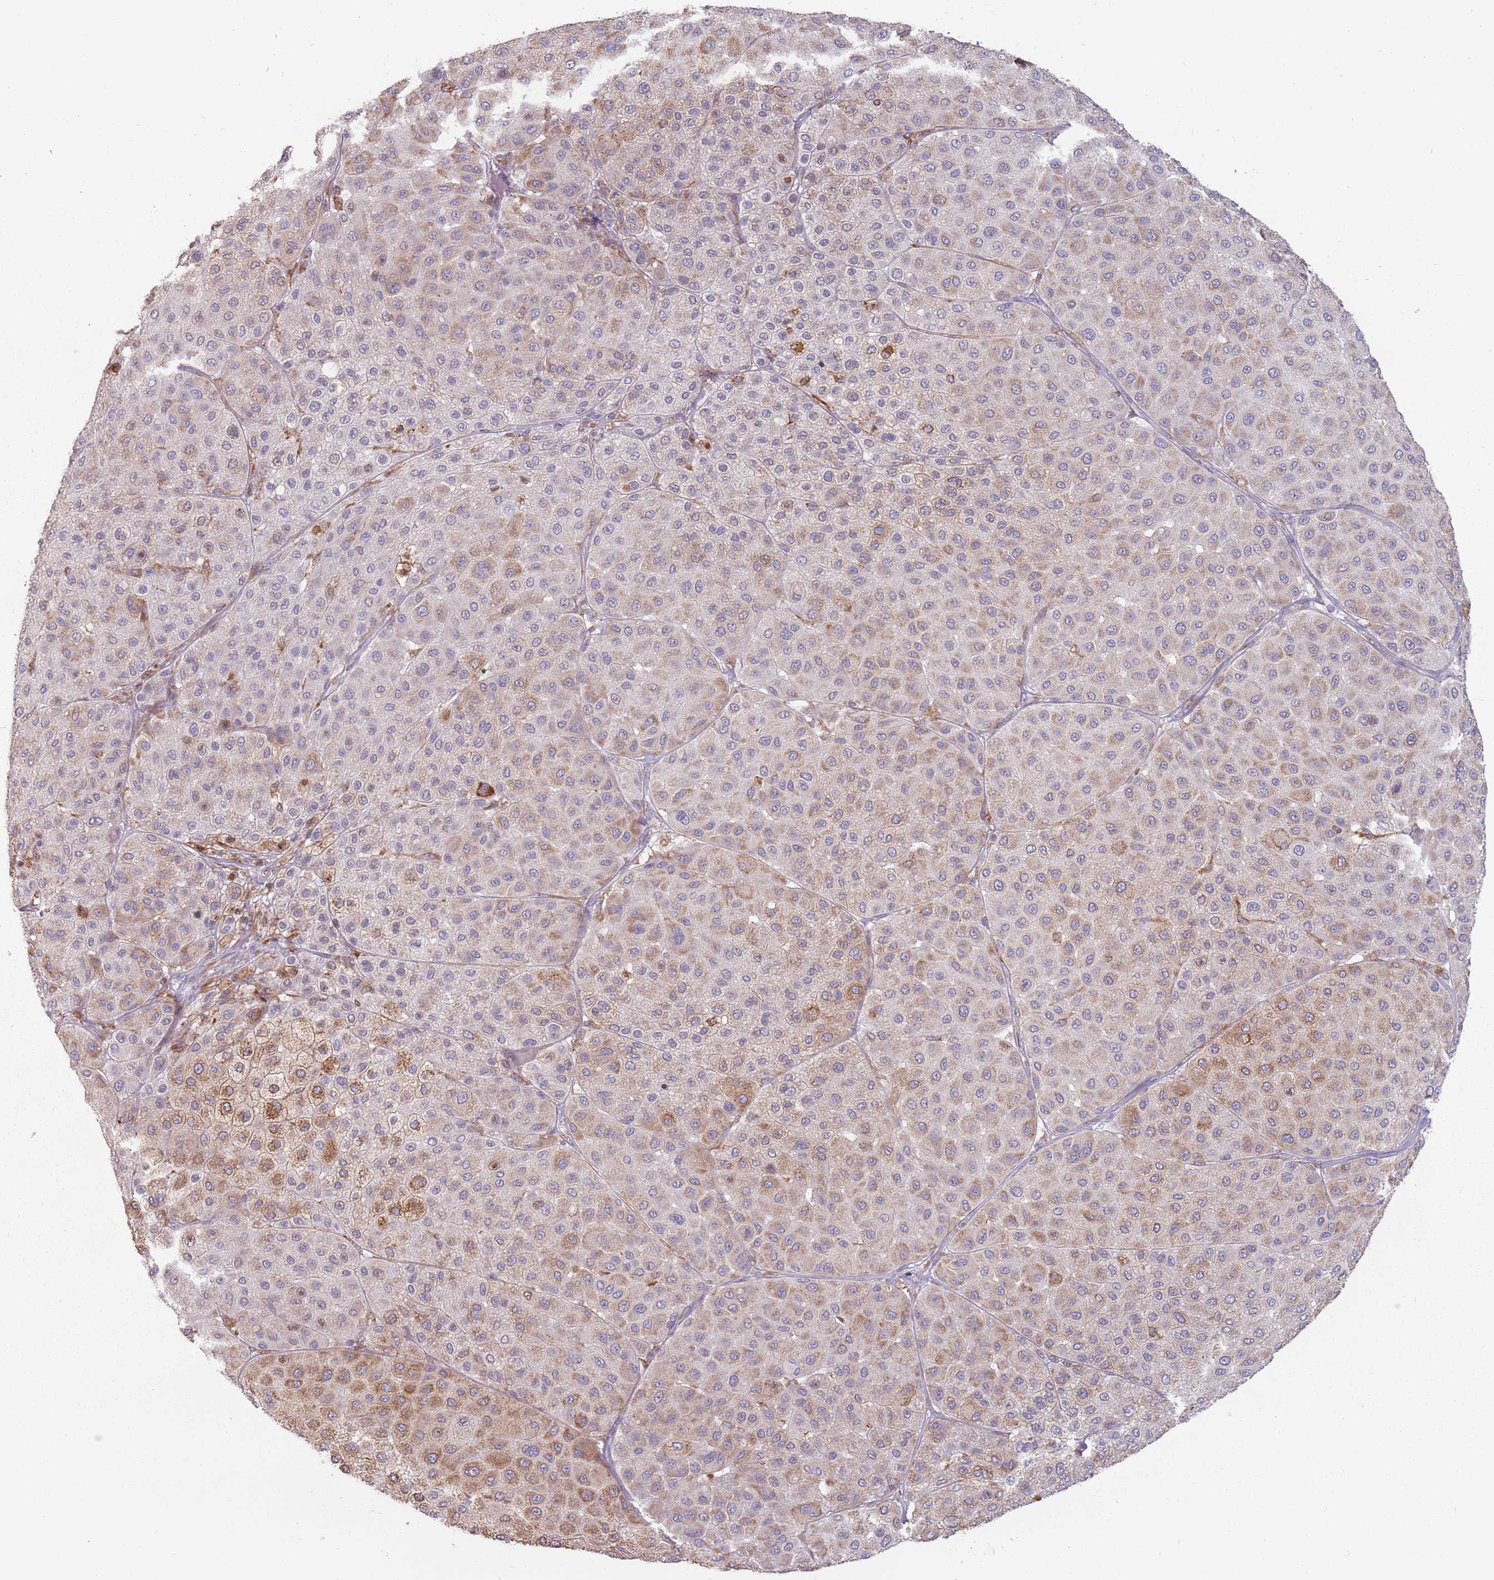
{"staining": {"intensity": "moderate", "quantity": "25%-75%", "location": "cytoplasmic/membranous"}, "tissue": "melanoma", "cell_type": "Tumor cells", "image_type": "cancer", "snomed": [{"axis": "morphology", "description": "Malignant melanoma, Metastatic site"}, {"axis": "topography", "description": "Smooth muscle"}], "caption": "A brown stain labels moderate cytoplasmic/membranous expression of a protein in human melanoma tumor cells. (Stains: DAB in brown, nuclei in blue, Microscopy: brightfield microscopy at high magnification).", "gene": "RPS9", "patient": {"sex": "male", "age": 41}}